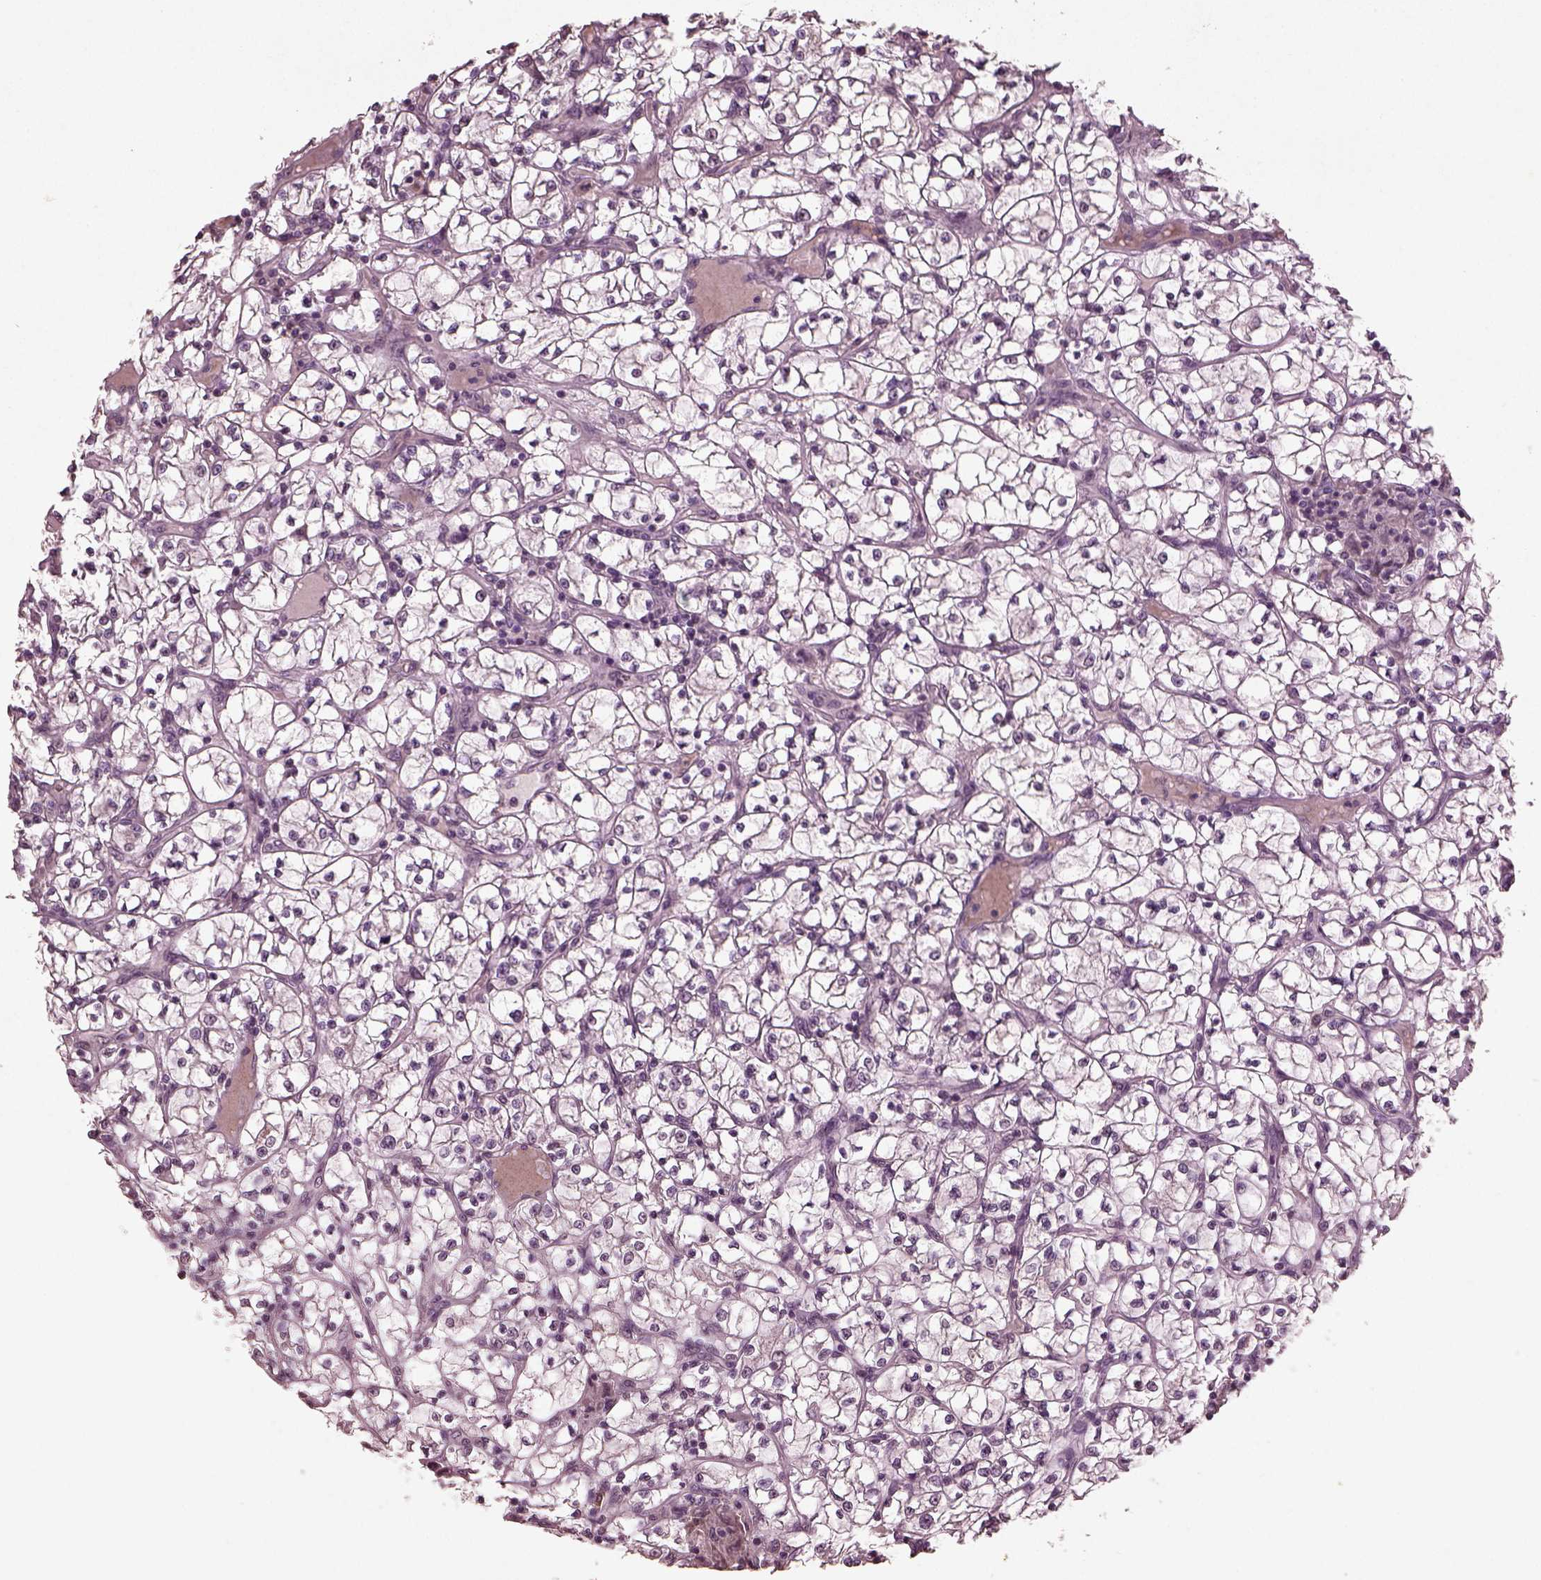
{"staining": {"intensity": "negative", "quantity": "none", "location": "none"}, "tissue": "renal cancer", "cell_type": "Tumor cells", "image_type": "cancer", "snomed": [{"axis": "morphology", "description": "Adenocarcinoma, NOS"}, {"axis": "topography", "description": "Kidney"}], "caption": "Immunohistochemistry (IHC) of human adenocarcinoma (renal) exhibits no positivity in tumor cells.", "gene": "IL18RAP", "patient": {"sex": "female", "age": 64}}